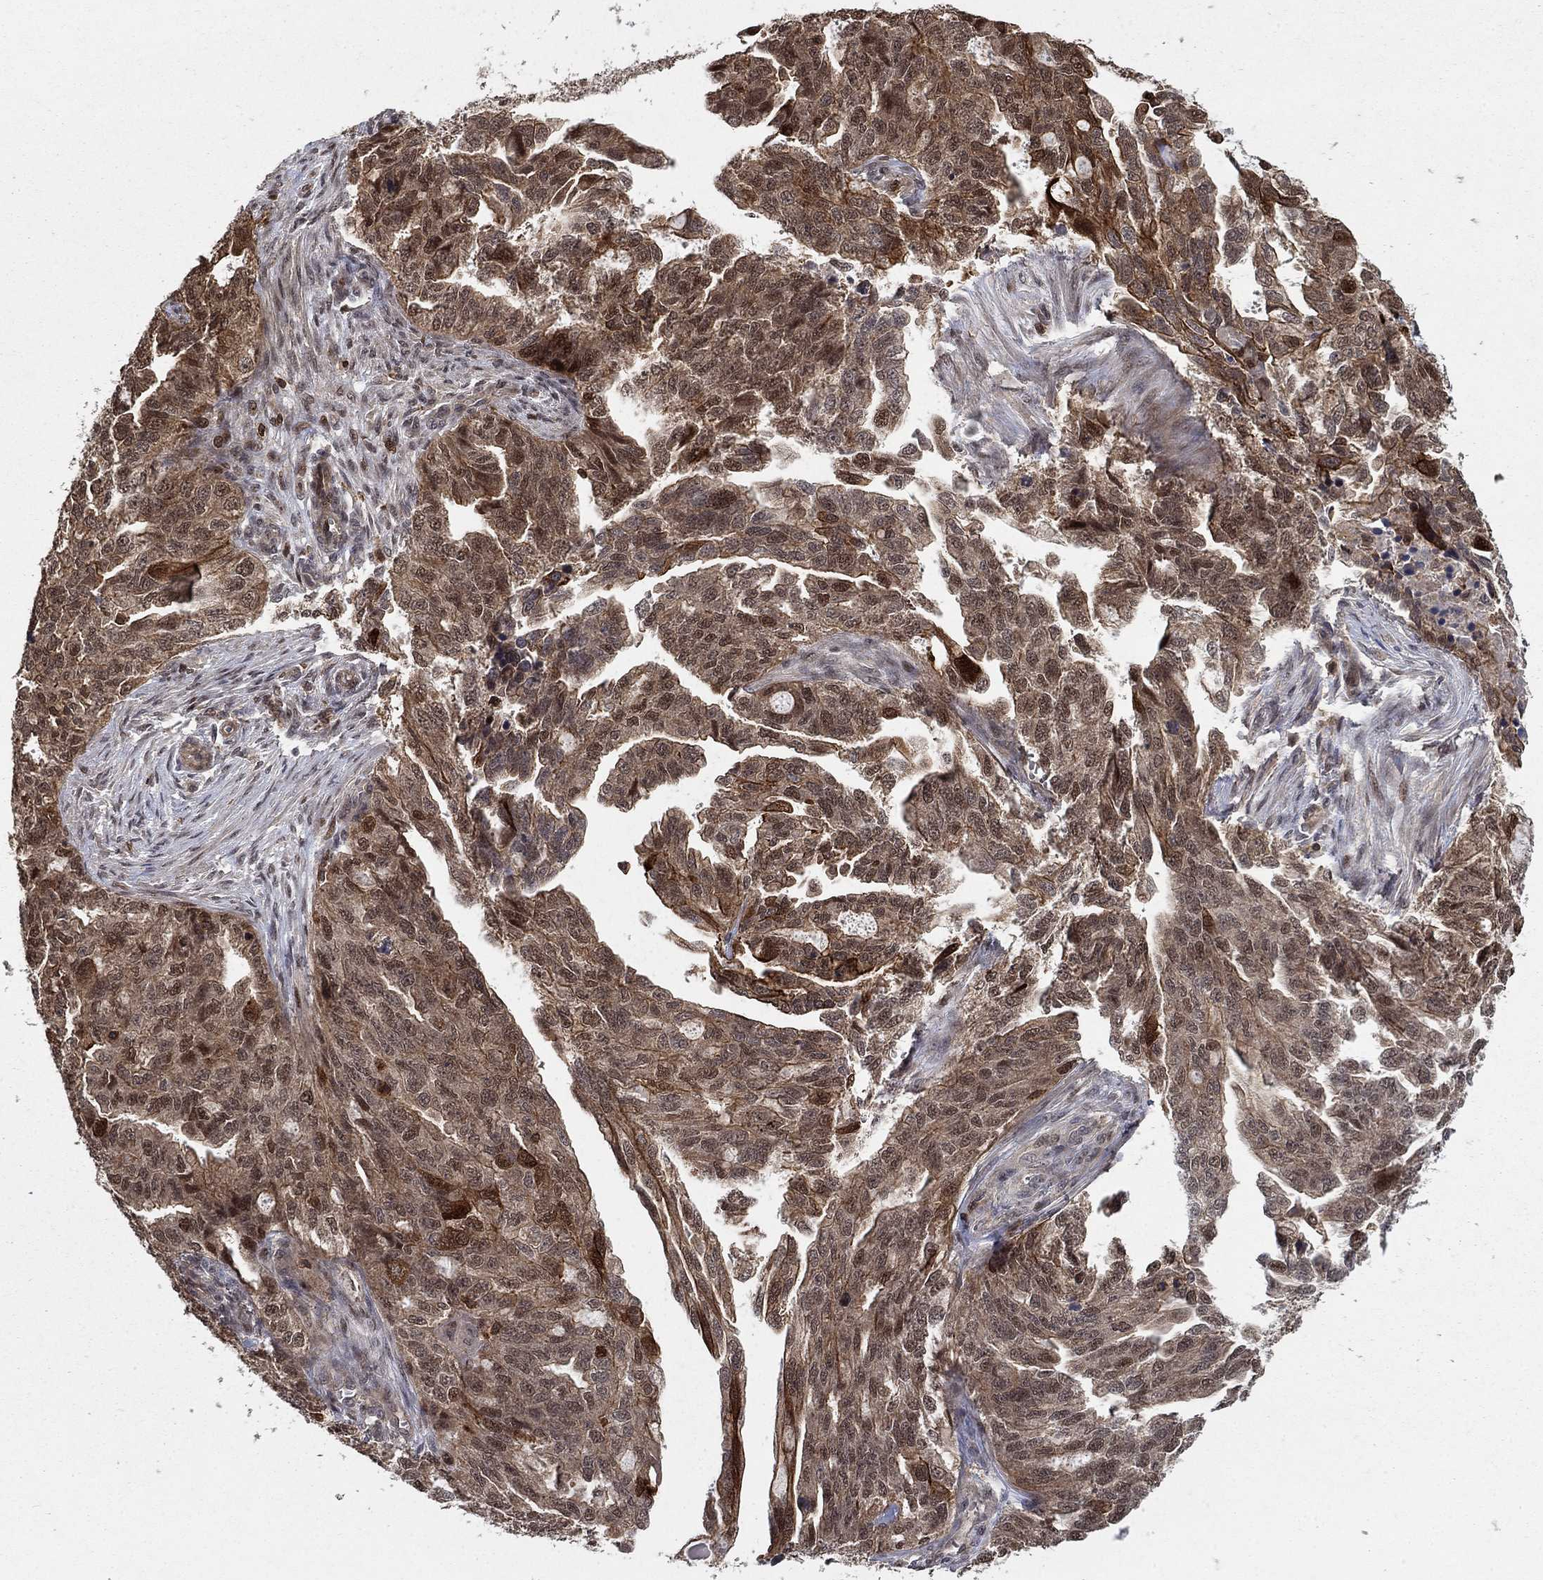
{"staining": {"intensity": "moderate", "quantity": "25%-75%", "location": "cytoplasmic/membranous,nuclear"}, "tissue": "ovarian cancer", "cell_type": "Tumor cells", "image_type": "cancer", "snomed": [{"axis": "morphology", "description": "Cystadenocarcinoma, serous, NOS"}, {"axis": "topography", "description": "Ovary"}], "caption": "The image displays staining of ovarian serous cystadenocarcinoma, revealing moderate cytoplasmic/membranous and nuclear protein expression (brown color) within tumor cells.", "gene": "CCDC66", "patient": {"sex": "female", "age": 51}}